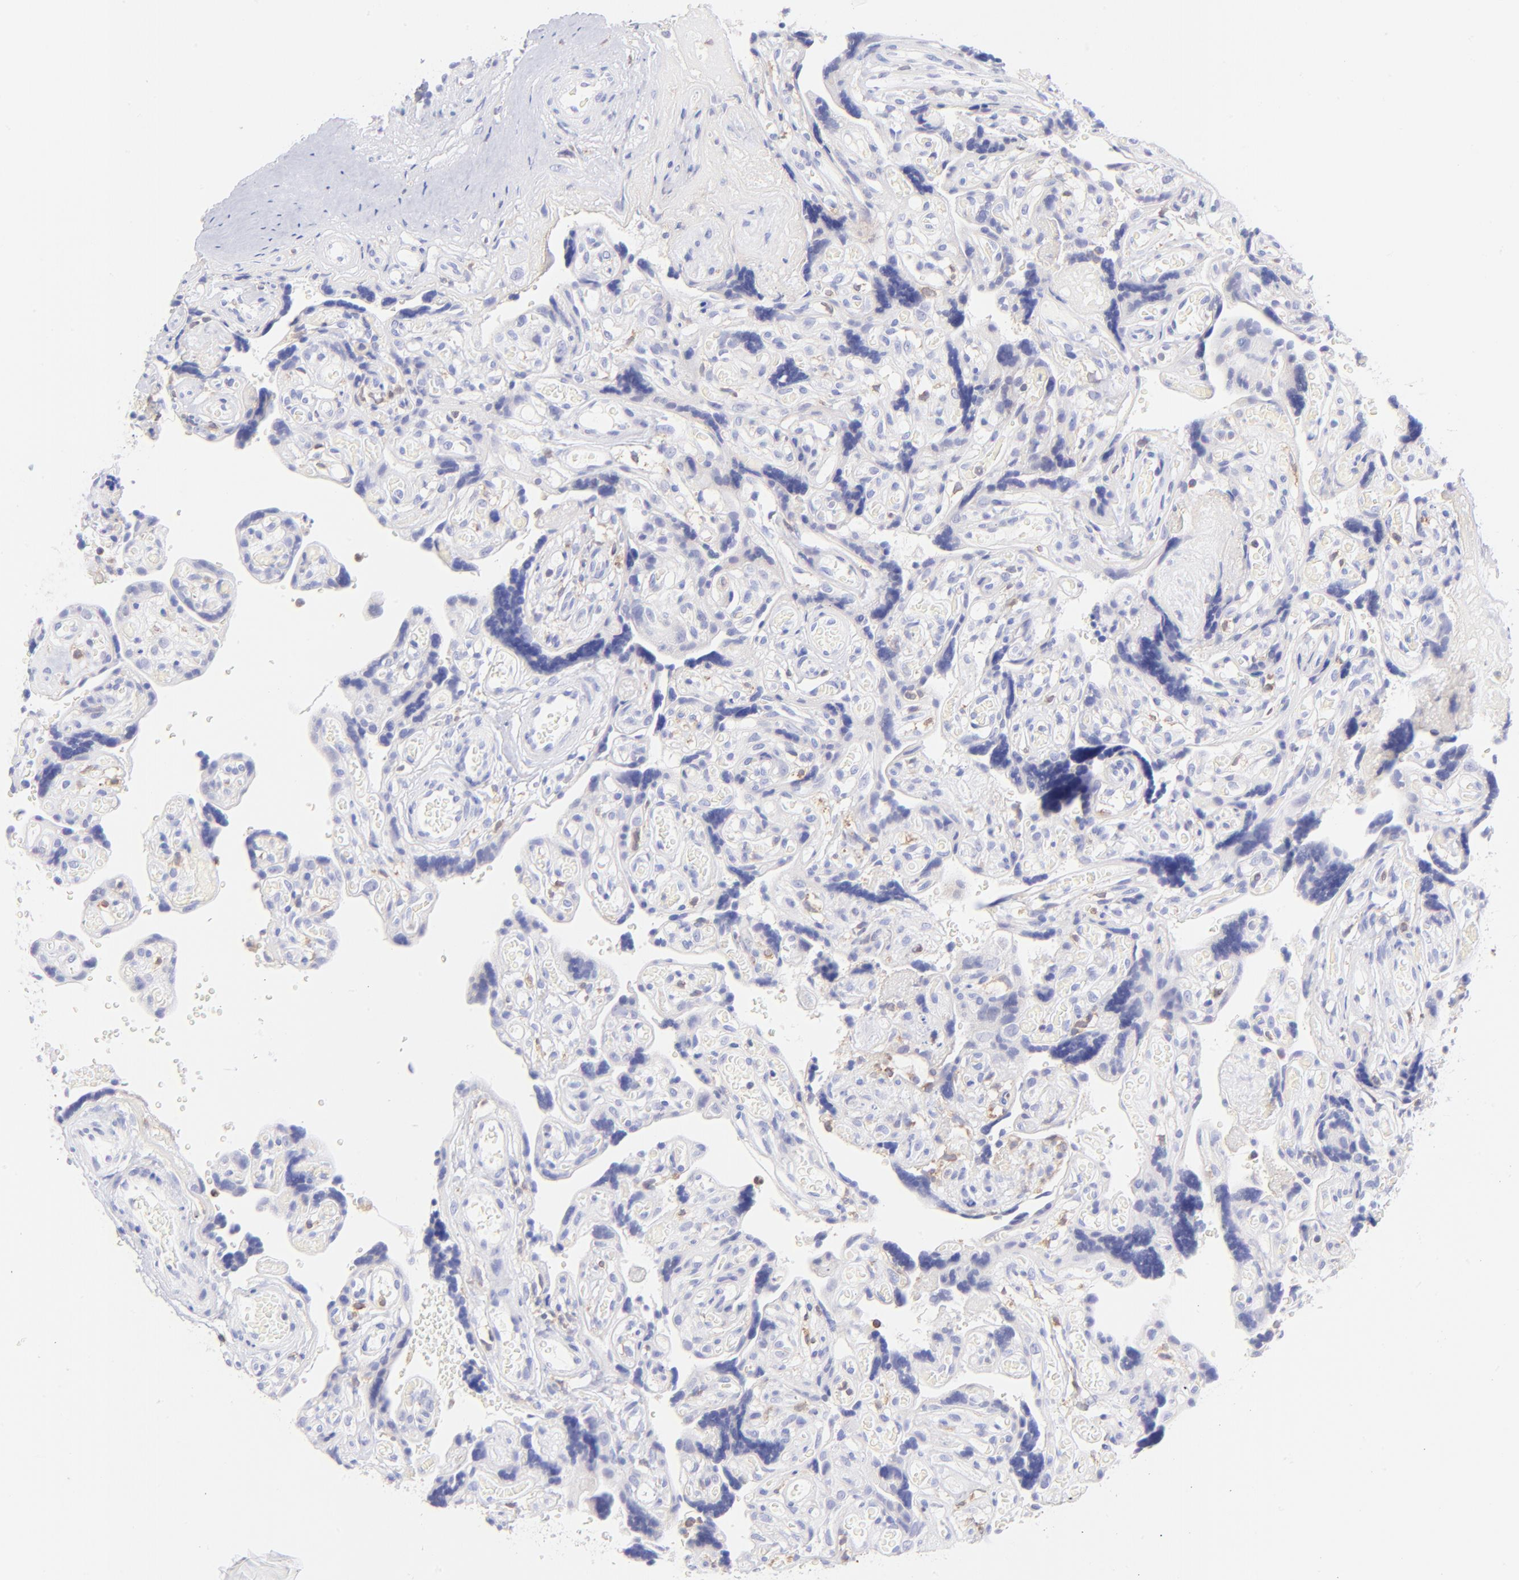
{"staining": {"intensity": "negative", "quantity": "none", "location": "none"}, "tissue": "placenta", "cell_type": "Decidual cells", "image_type": "normal", "snomed": [{"axis": "morphology", "description": "Normal tissue, NOS"}, {"axis": "topography", "description": "Placenta"}], "caption": "This histopathology image is of benign placenta stained with immunohistochemistry (IHC) to label a protein in brown with the nuclei are counter-stained blue. There is no positivity in decidual cells. The staining was performed using DAB to visualize the protein expression in brown, while the nuclei were stained in blue with hematoxylin (Magnification: 20x).", "gene": "IRAG2", "patient": {"sex": "female", "age": 30}}